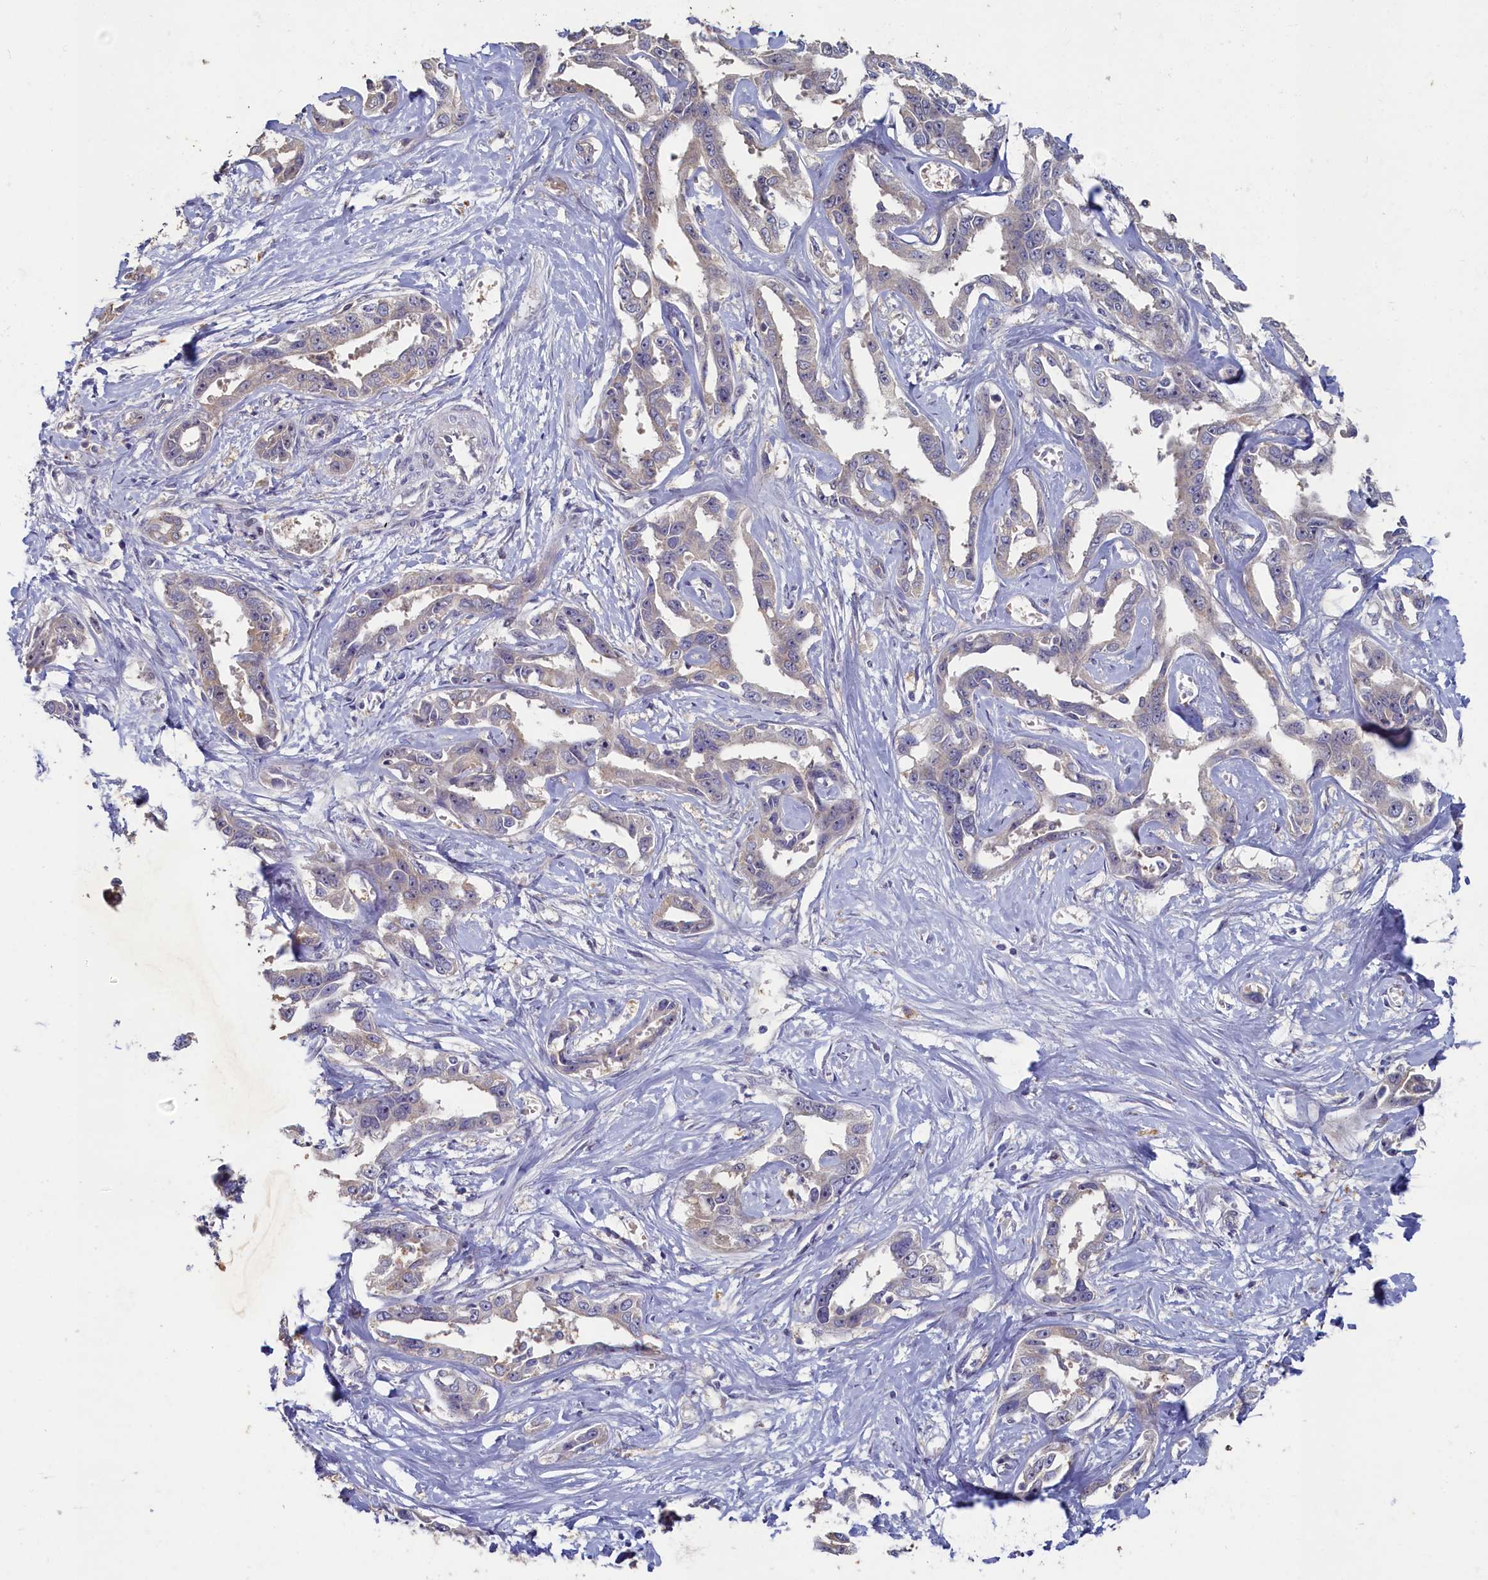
{"staining": {"intensity": "negative", "quantity": "none", "location": "none"}, "tissue": "liver cancer", "cell_type": "Tumor cells", "image_type": "cancer", "snomed": [{"axis": "morphology", "description": "Cholangiocarcinoma"}, {"axis": "topography", "description": "Liver"}], "caption": "Immunohistochemistry (IHC) histopathology image of cholangiocarcinoma (liver) stained for a protein (brown), which displays no staining in tumor cells.", "gene": "HUNK", "patient": {"sex": "male", "age": 59}}